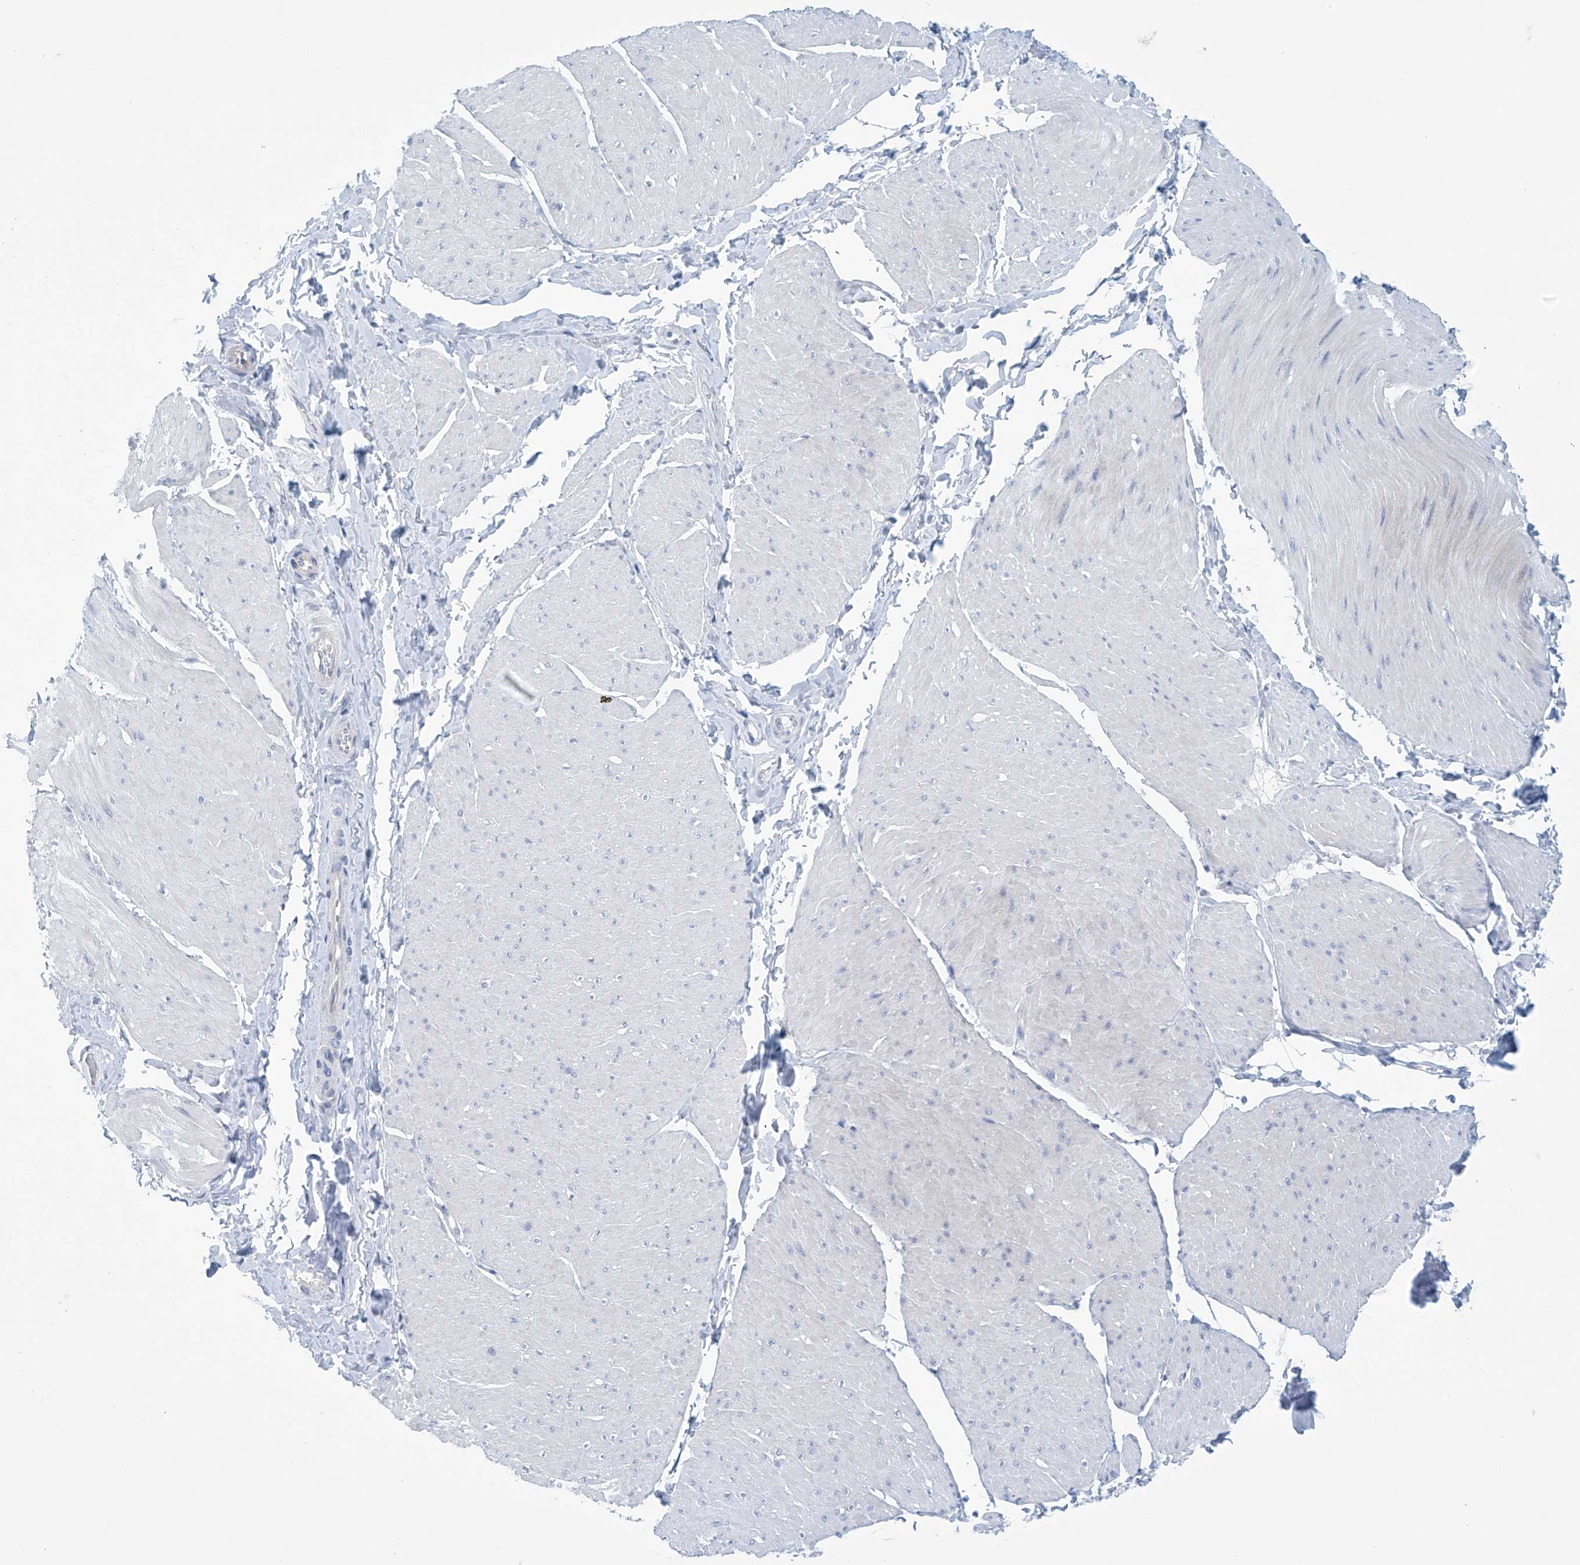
{"staining": {"intensity": "negative", "quantity": "none", "location": "none"}, "tissue": "smooth muscle", "cell_type": "Smooth muscle cells", "image_type": "normal", "snomed": [{"axis": "morphology", "description": "Urothelial carcinoma, High grade"}, {"axis": "topography", "description": "Urinary bladder"}], "caption": "Immunohistochemistry micrograph of unremarkable smooth muscle stained for a protein (brown), which displays no positivity in smooth muscle cells. (Stains: DAB immunohistochemistry (IHC) with hematoxylin counter stain, Microscopy: brightfield microscopy at high magnification).", "gene": "SLC35A5", "patient": {"sex": "male", "age": 46}}